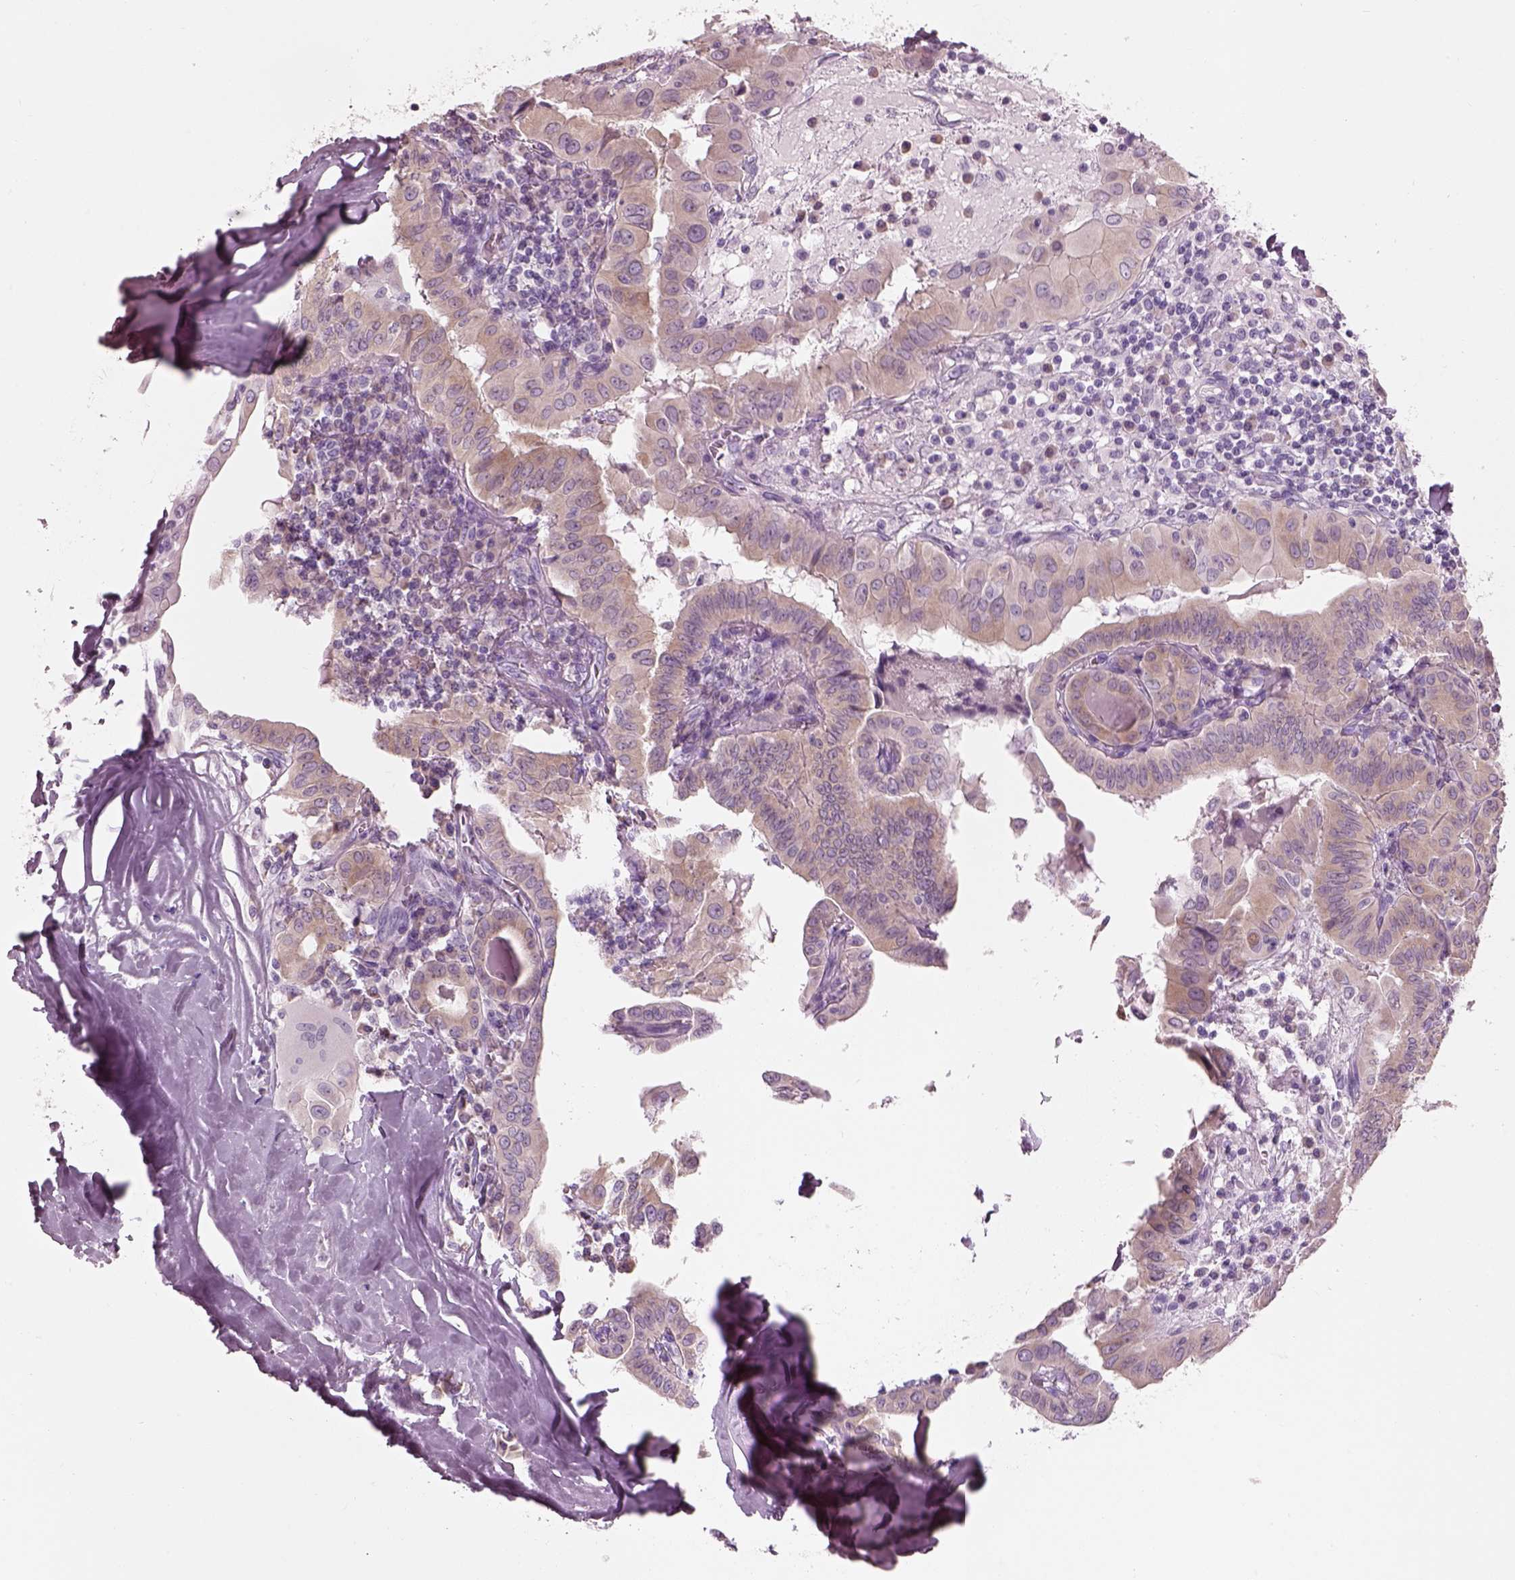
{"staining": {"intensity": "negative", "quantity": "none", "location": "none"}, "tissue": "thyroid cancer", "cell_type": "Tumor cells", "image_type": "cancer", "snomed": [{"axis": "morphology", "description": "Papillary adenocarcinoma, NOS"}, {"axis": "topography", "description": "Thyroid gland"}], "caption": "Thyroid cancer was stained to show a protein in brown. There is no significant positivity in tumor cells.", "gene": "SLC27A2", "patient": {"sex": "female", "age": 37}}